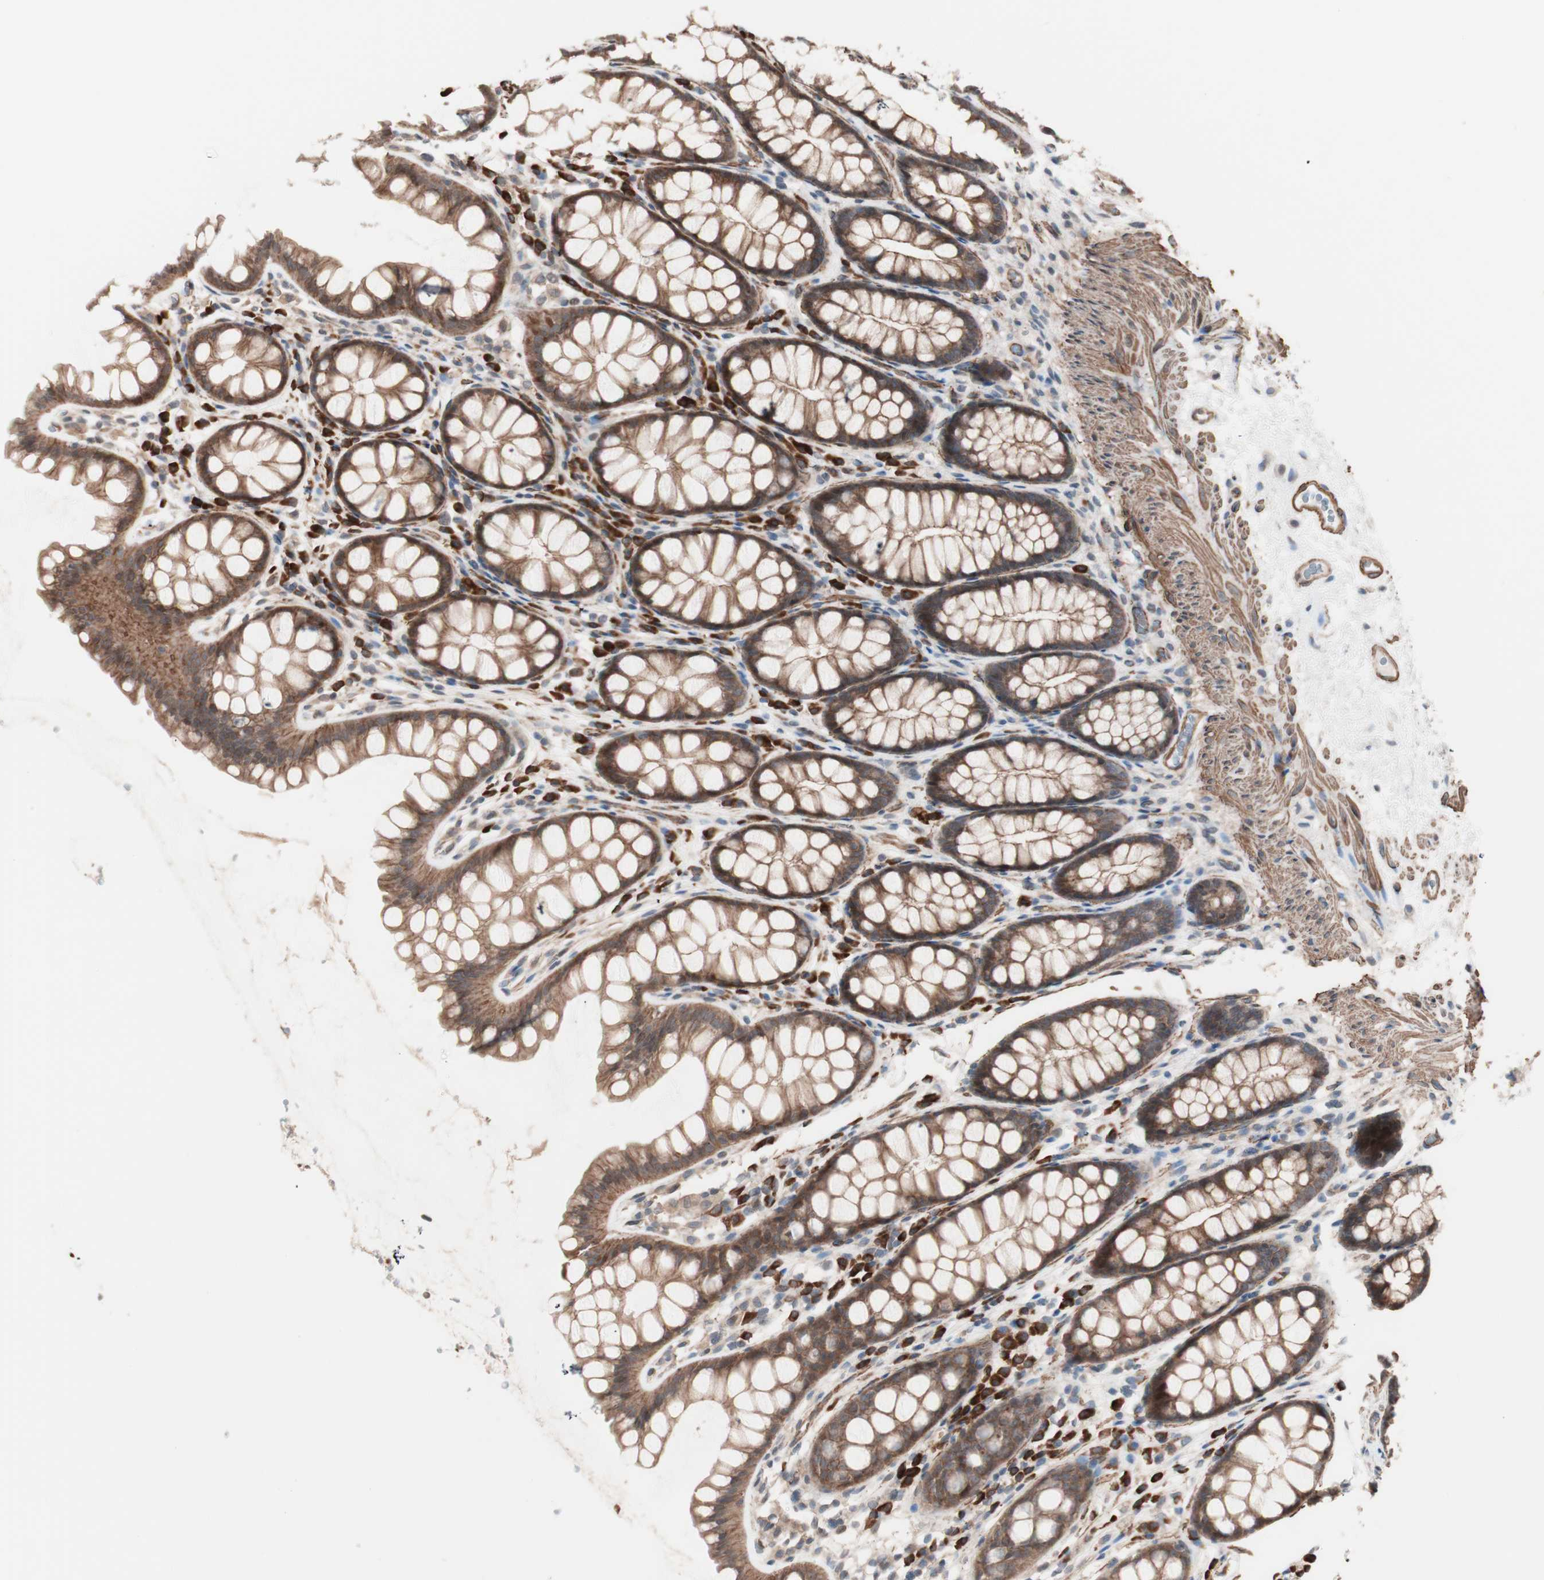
{"staining": {"intensity": "moderate", "quantity": ">75%", "location": "cytoplasmic/membranous"}, "tissue": "colon", "cell_type": "Endothelial cells", "image_type": "normal", "snomed": [{"axis": "morphology", "description": "Normal tissue, NOS"}, {"axis": "topography", "description": "Colon"}], "caption": "Immunohistochemical staining of benign human colon displays medium levels of moderate cytoplasmic/membranous positivity in about >75% of endothelial cells. The staining was performed using DAB (3,3'-diaminobenzidine), with brown indicating positive protein expression. Nuclei are stained blue with hematoxylin.", "gene": "ALG5", "patient": {"sex": "female", "age": 55}}